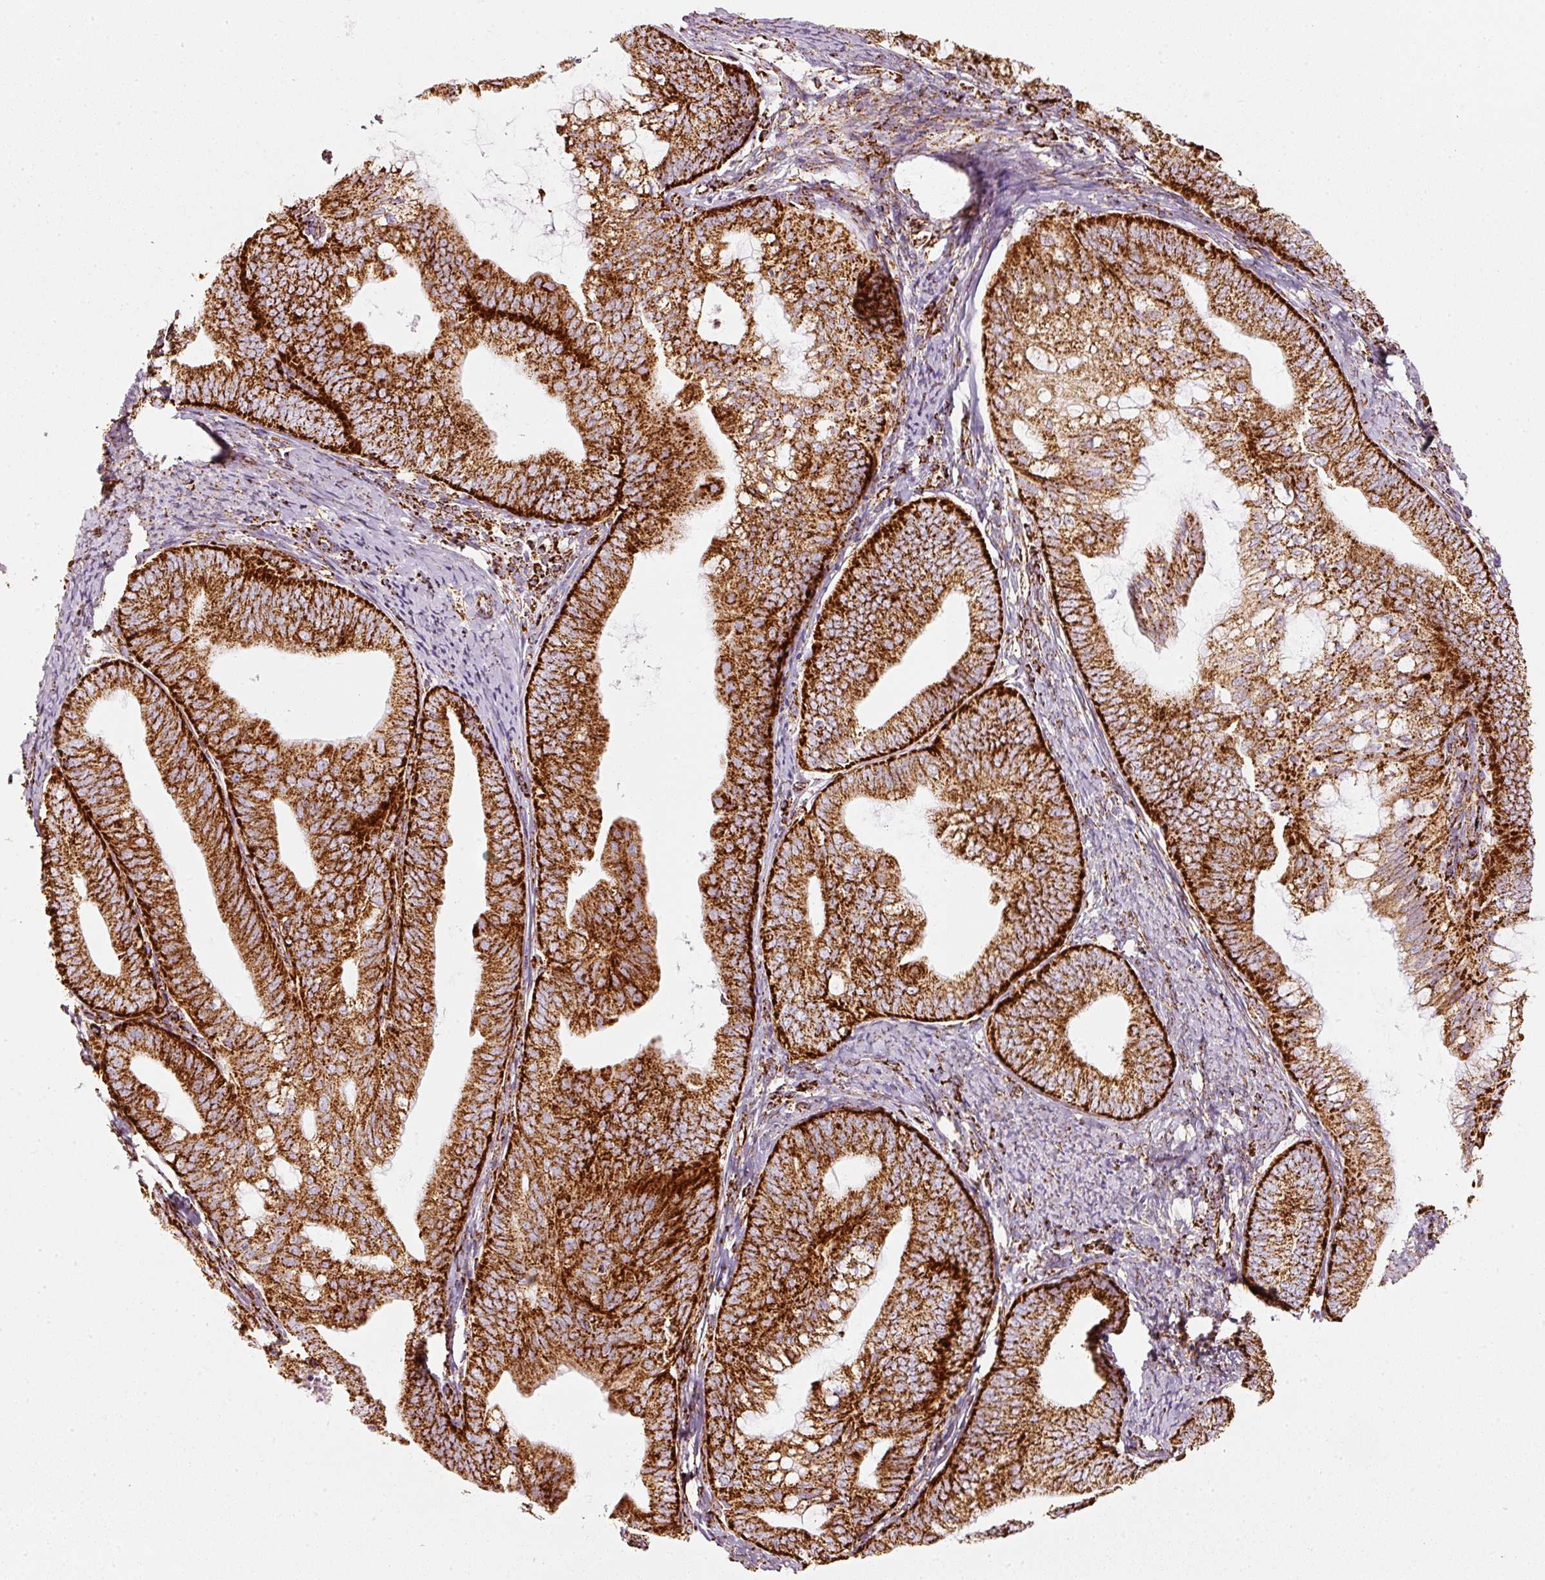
{"staining": {"intensity": "strong", "quantity": ">75%", "location": "cytoplasmic/membranous"}, "tissue": "endometrial cancer", "cell_type": "Tumor cells", "image_type": "cancer", "snomed": [{"axis": "morphology", "description": "Adenocarcinoma, NOS"}, {"axis": "topography", "description": "Endometrium"}], "caption": "Endometrial cancer stained with immunohistochemistry (IHC) shows strong cytoplasmic/membranous expression in approximately >75% of tumor cells.", "gene": "MT-CO2", "patient": {"sex": "female", "age": 75}}